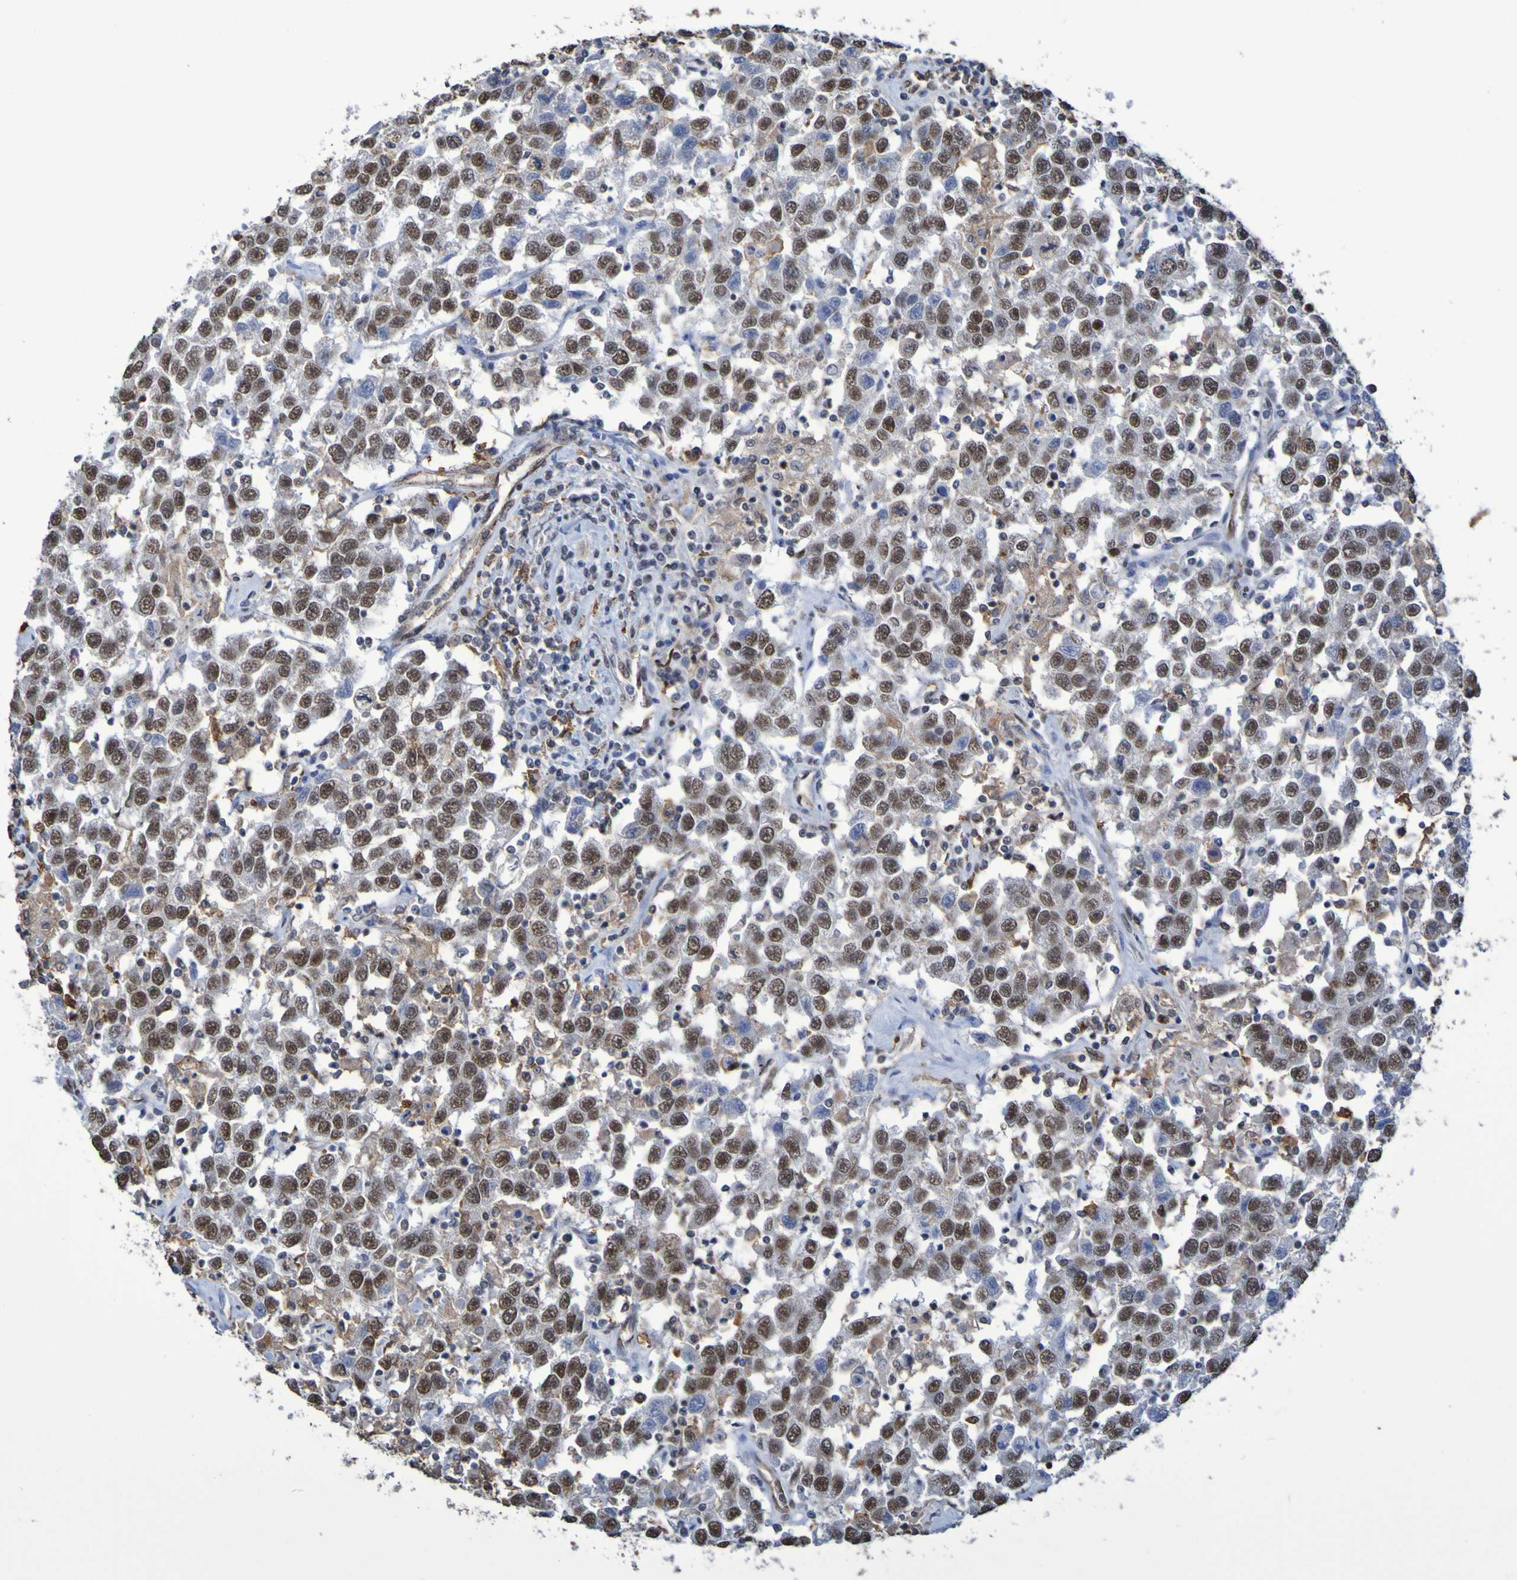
{"staining": {"intensity": "moderate", "quantity": ">75%", "location": "nuclear"}, "tissue": "testis cancer", "cell_type": "Tumor cells", "image_type": "cancer", "snomed": [{"axis": "morphology", "description": "Seminoma, NOS"}, {"axis": "topography", "description": "Testis"}], "caption": "There is medium levels of moderate nuclear staining in tumor cells of seminoma (testis), as demonstrated by immunohistochemical staining (brown color).", "gene": "MRTFB", "patient": {"sex": "male", "age": 41}}